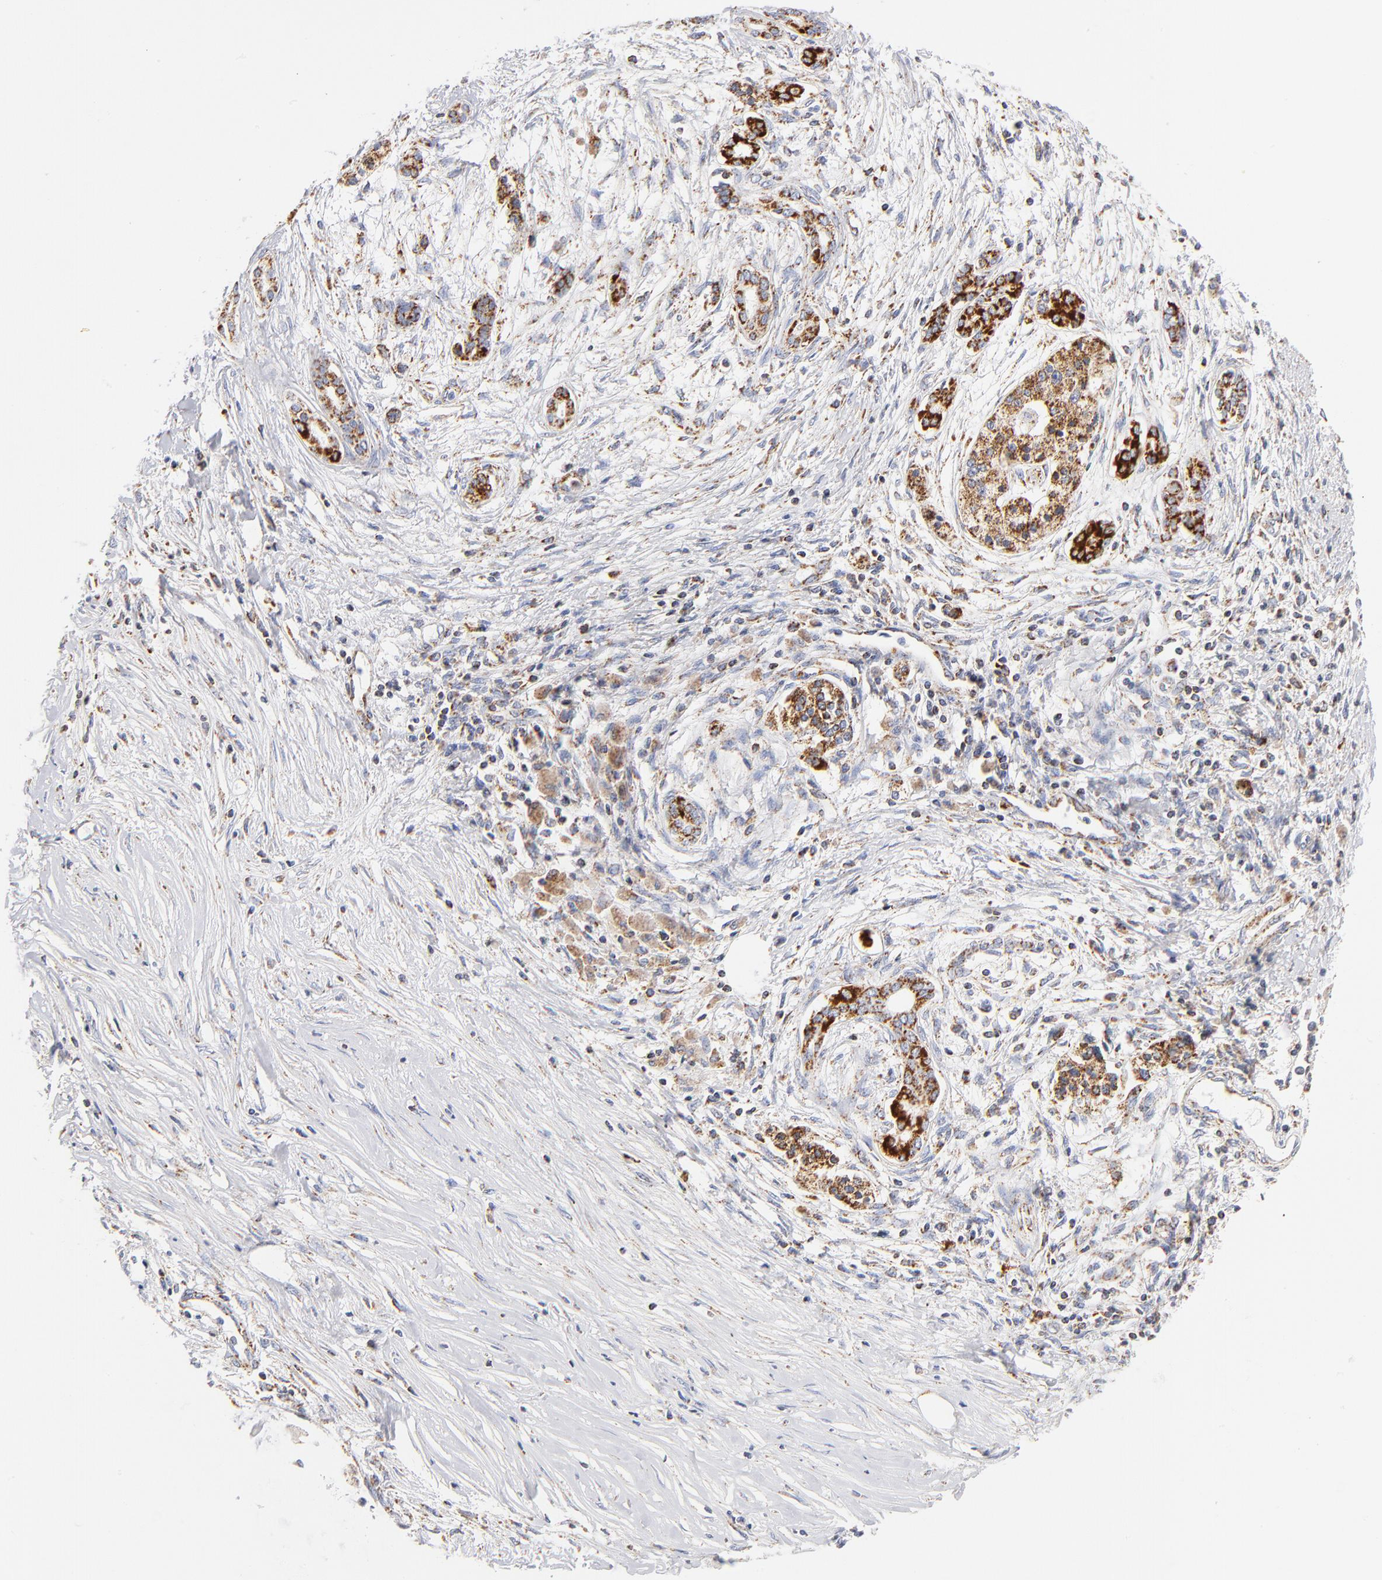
{"staining": {"intensity": "moderate", "quantity": ">75%", "location": "cytoplasmic/membranous"}, "tissue": "pancreatic cancer", "cell_type": "Tumor cells", "image_type": "cancer", "snomed": [{"axis": "morphology", "description": "Adenocarcinoma, NOS"}, {"axis": "topography", "description": "Pancreas"}], "caption": "Moderate cytoplasmic/membranous protein expression is appreciated in about >75% of tumor cells in pancreatic adenocarcinoma.", "gene": "DLAT", "patient": {"sex": "female", "age": 59}}